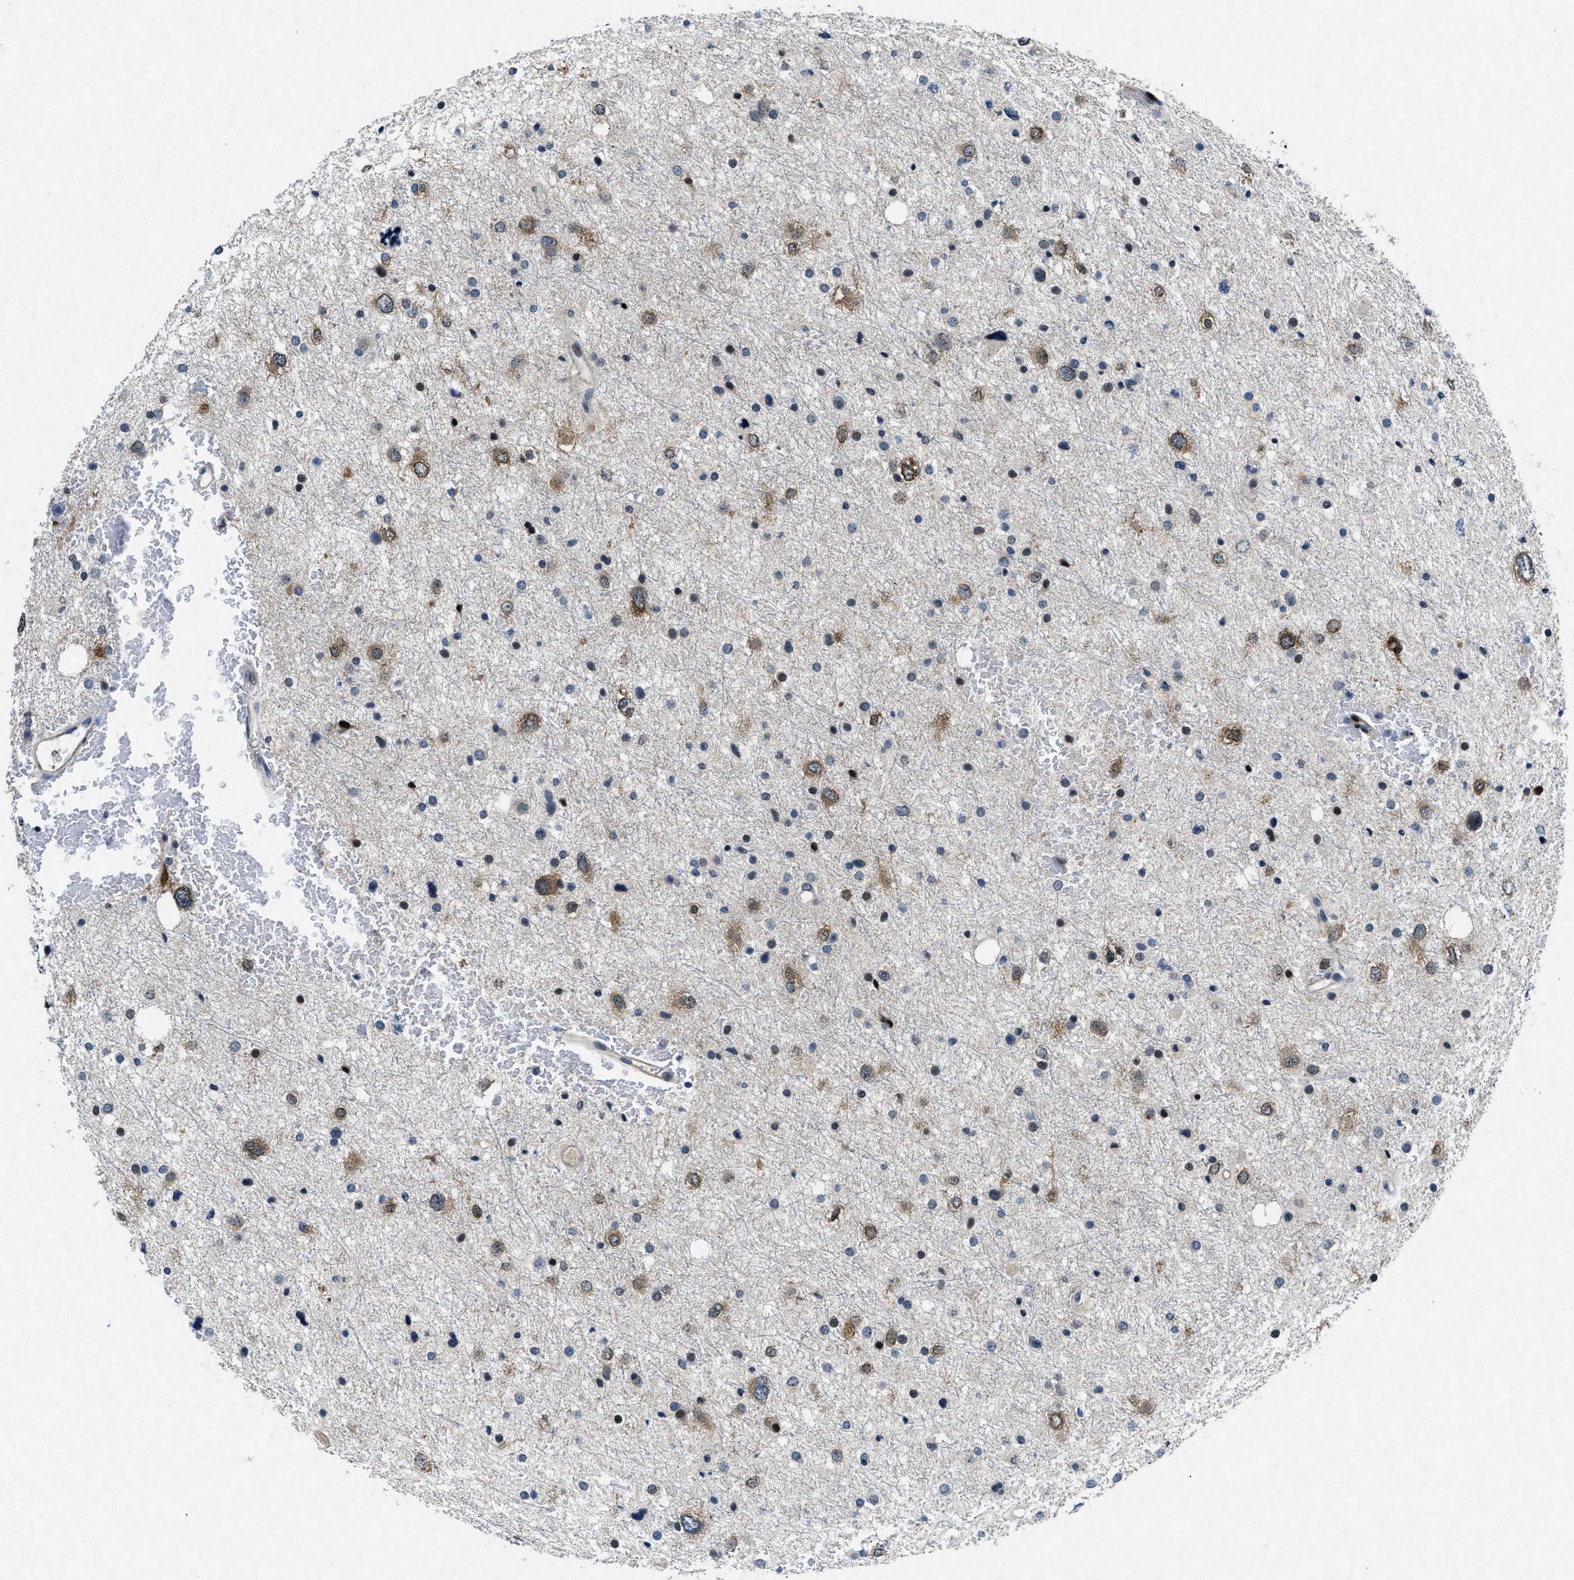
{"staining": {"intensity": "moderate", "quantity": "25%-75%", "location": "cytoplasmic/membranous"}, "tissue": "glioma", "cell_type": "Tumor cells", "image_type": "cancer", "snomed": [{"axis": "morphology", "description": "Glioma, malignant, Low grade"}, {"axis": "topography", "description": "Brain"}], "caption": "A photomicrograph of malignant low-grade glioma stained for a protein demonstrates moderate cytoplasmic/membranous brown staining in tumor cells.", "gene": "PHLDA1", "patient": {"sex": "female", "age": 37}}